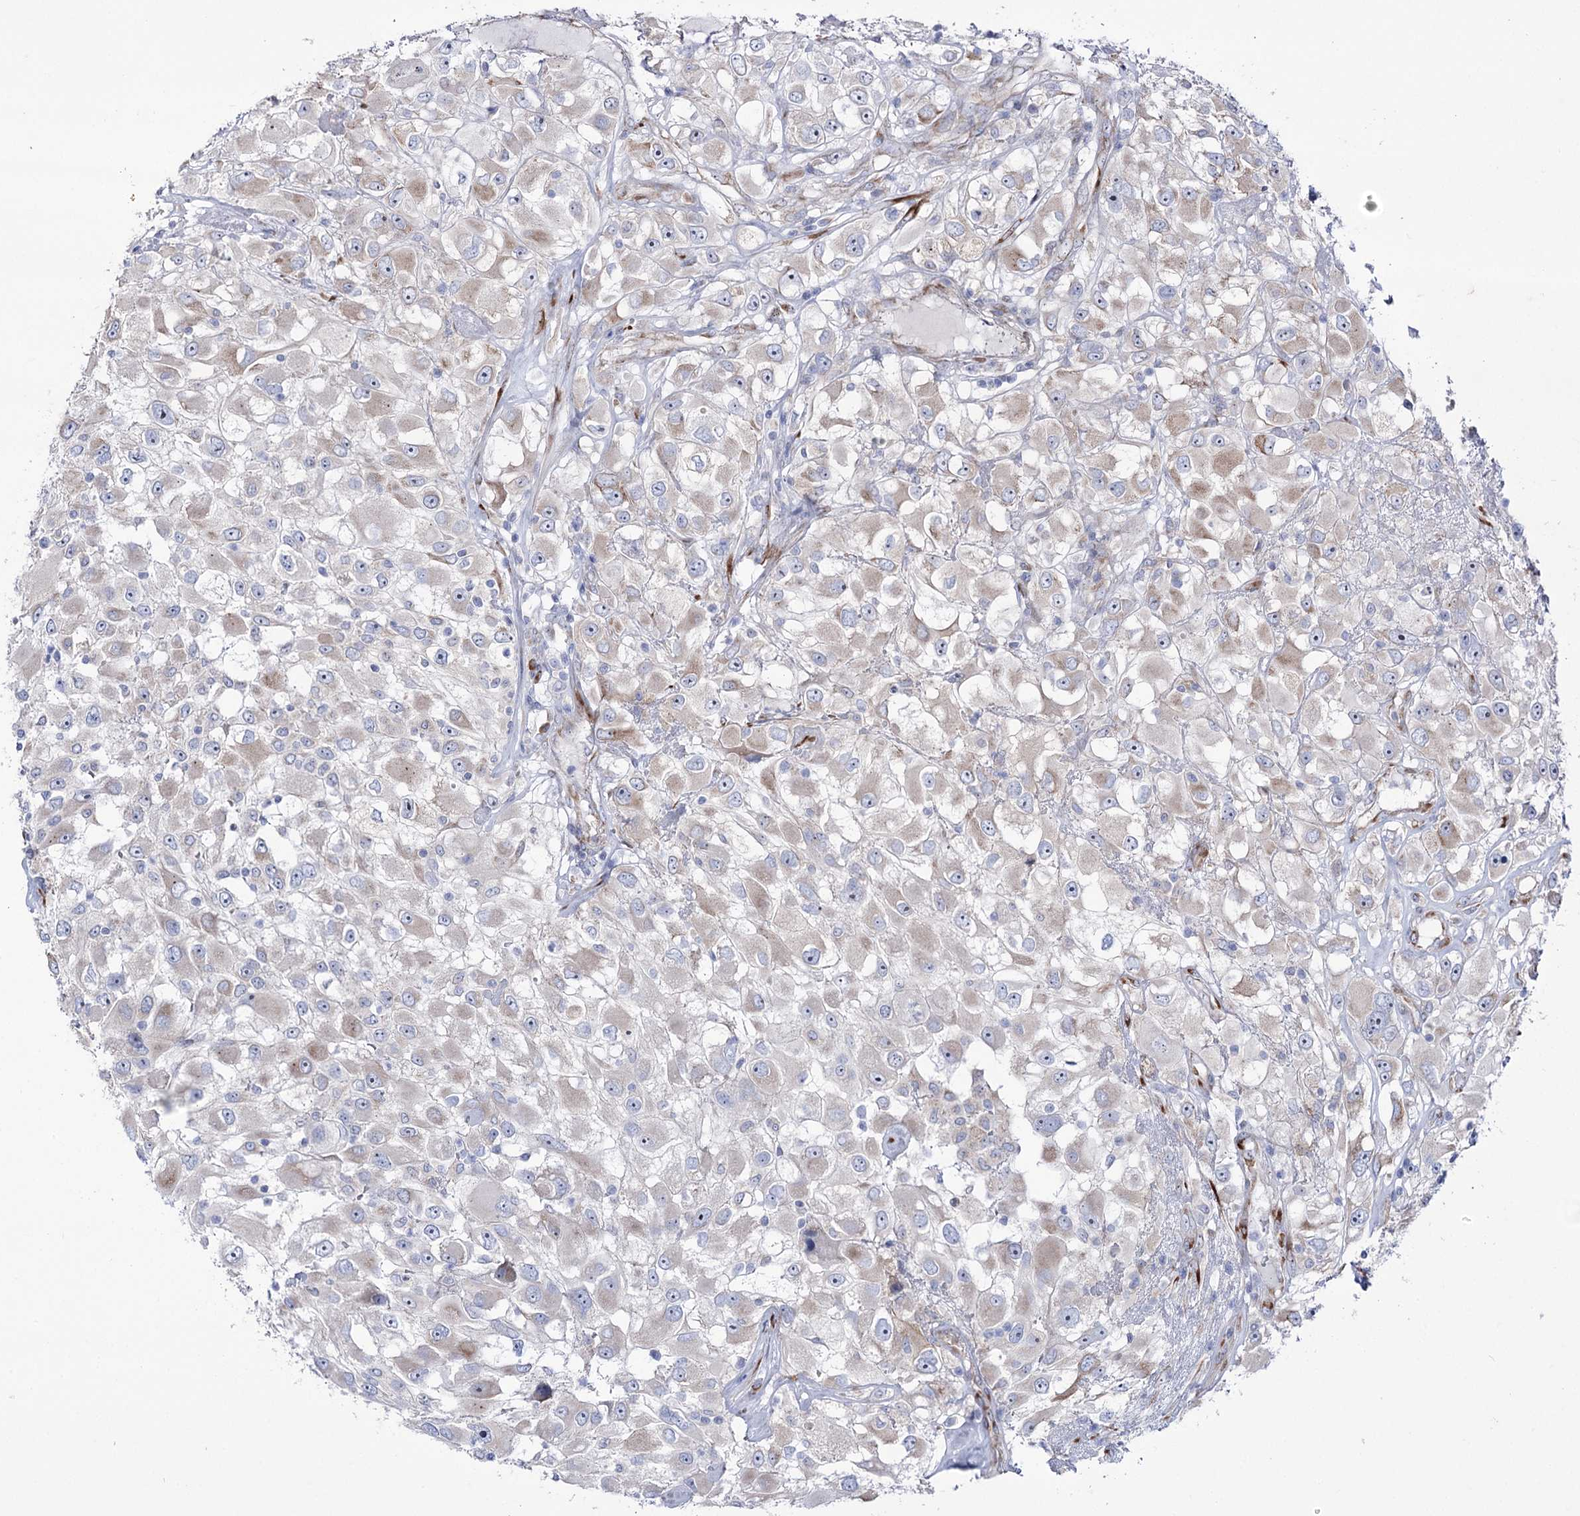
{"staining": {"intensity": "weak", "quantity": "25%-75%", "location": "cytoplasmic/membranous"}, "tissue": "renal cancer", "cell_type": "Tumor cells", "image_type": "cancer", "snomed": [{"axis": "morphology", "description": "Adenocarcinoma, NOS"}, {"axis": "topography", "description": "Kidney"}], "caption": "Immunohistochemistry (IHC) staining of renal cancer, which displays low levels of weak cytoplasmic/membranous expression in about 25%-75% of tumor cells indicating weak cytoplasmic/membranous protein positivity. The staining was performed using DAB (3,3'-diaminobenzidine) (brown) for protein detection and nuclei were counterstained in hematoxylin (blue).", "gene": "METTL5", "patient": {"sex": "female", "age": 52}}